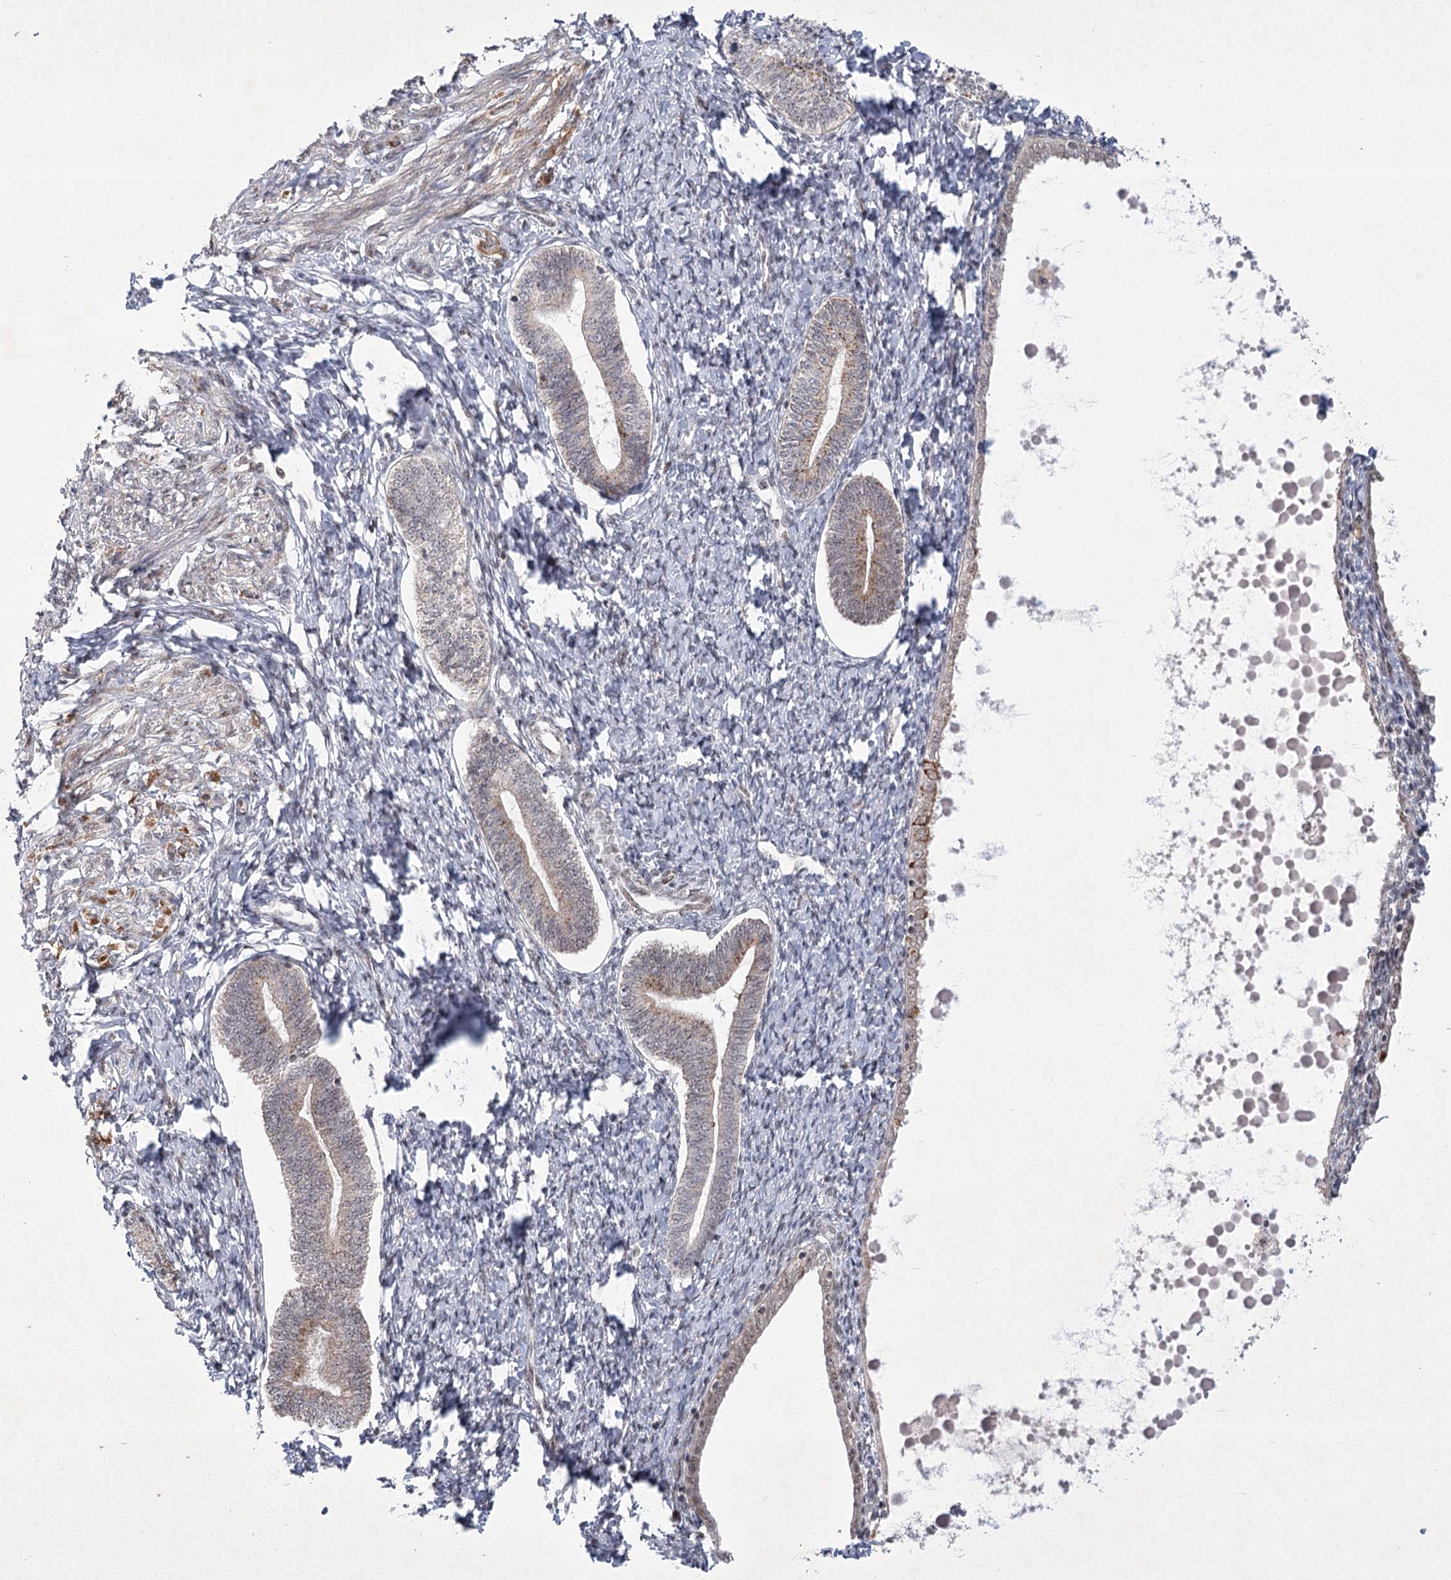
{"staining": {"intensity": "negative", "quantity": "none", "location": "none"}, "tissue": "endometrium", "cell_type": "Cells in endometrial stroma", "image_type": "normal", "snomed": [{"axis": "morphology", "description": "Normal tissue, NOS"}, {"axis": "topography", "description": "Endometrium"}], "caption": "Histopathology image shows no protein staining in cells in endometrial stroma of normal endometrium. Brightfield microscopy of immunohistochemistry stained with DAB (3,3'-diaminobenzidine) (brown) and hematoxylin (blue), captured at high magnification.", "gene": "CIB4", "patient": {"sex": "female", "age": 72}}